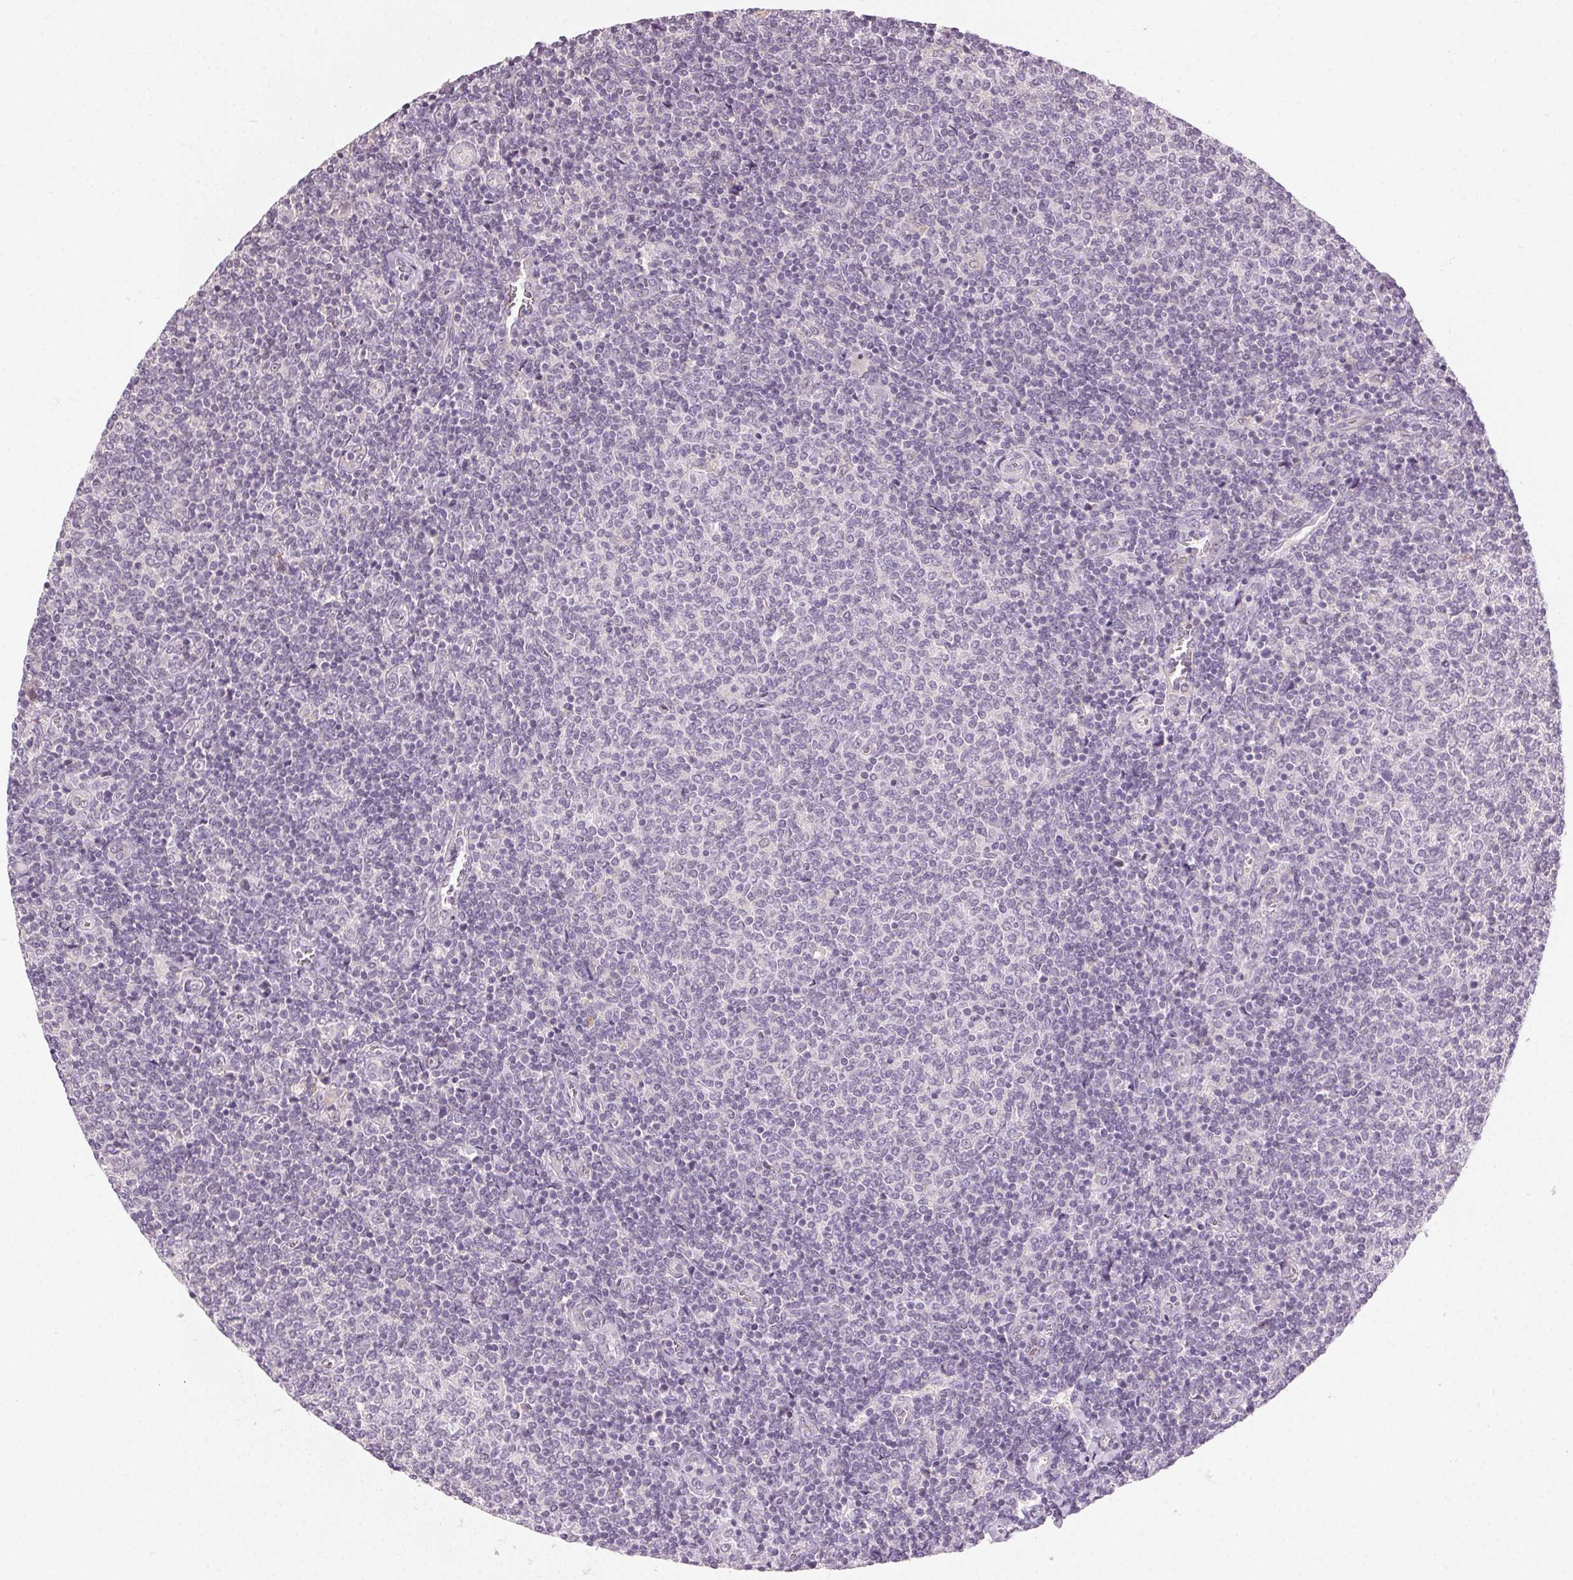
{"staining": {"intensity": "negative", "quantity": "none", "location": "none"}, "tissue": "lymphoma", "cell_type": "Tumor cells", "image_type": "cancer", "snomed": [{"axis": "morphology", "description": "Malignant lymphoma, non-Hodgkin's type, Low grade"}, {"axis": "topography", "description": "Lymph node"}], "caption": "This is a image of immunohistochemistry (IHC) staining of lymphoma, which shows no staining in tumor cells.", "gene": "CLTRN", "patient": {"sex": "male", "age": 52}}